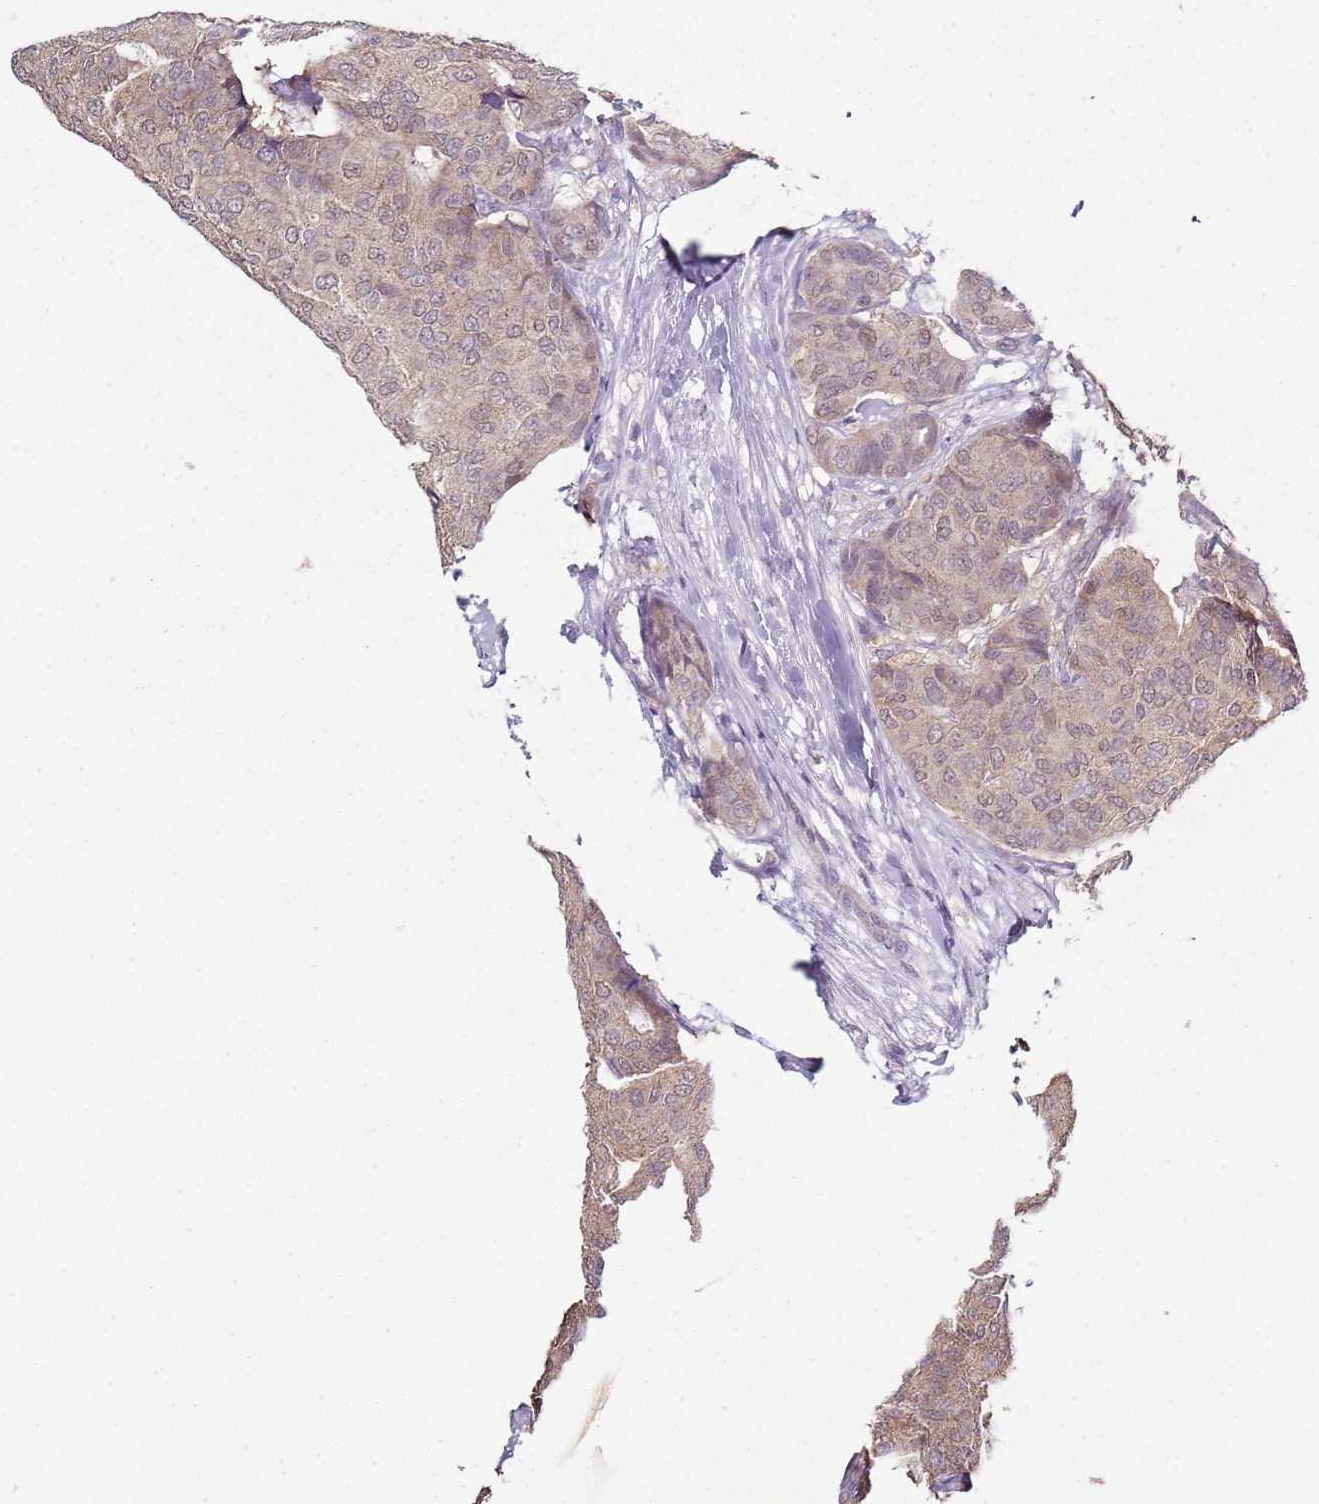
{"staining": {"intensity": "weak", "quantity": ">75%", "location": "cytoplasmic/membranous,nuclear"}, "tissue": "breast cancer", "cell_type": "Tumor cells", "image_type": "cancer", "snomed": [{"axis": "morphology", "description": "Duct carcinoma"}, {"axis": "topography", "description": "Breast"}], "caption": "Breast infiltrating ductal carcinoma tissue demonstrates weak cytoplasmic/membranous and nuclear expression in approximately >75% of tumor cells, visualized by immunohistochemistry. (brown staining indicates protein expression, while blue staining denotes nuclei).", "gene": "SMARCAL1", "patient": {"sex": "female", "age": 75}}